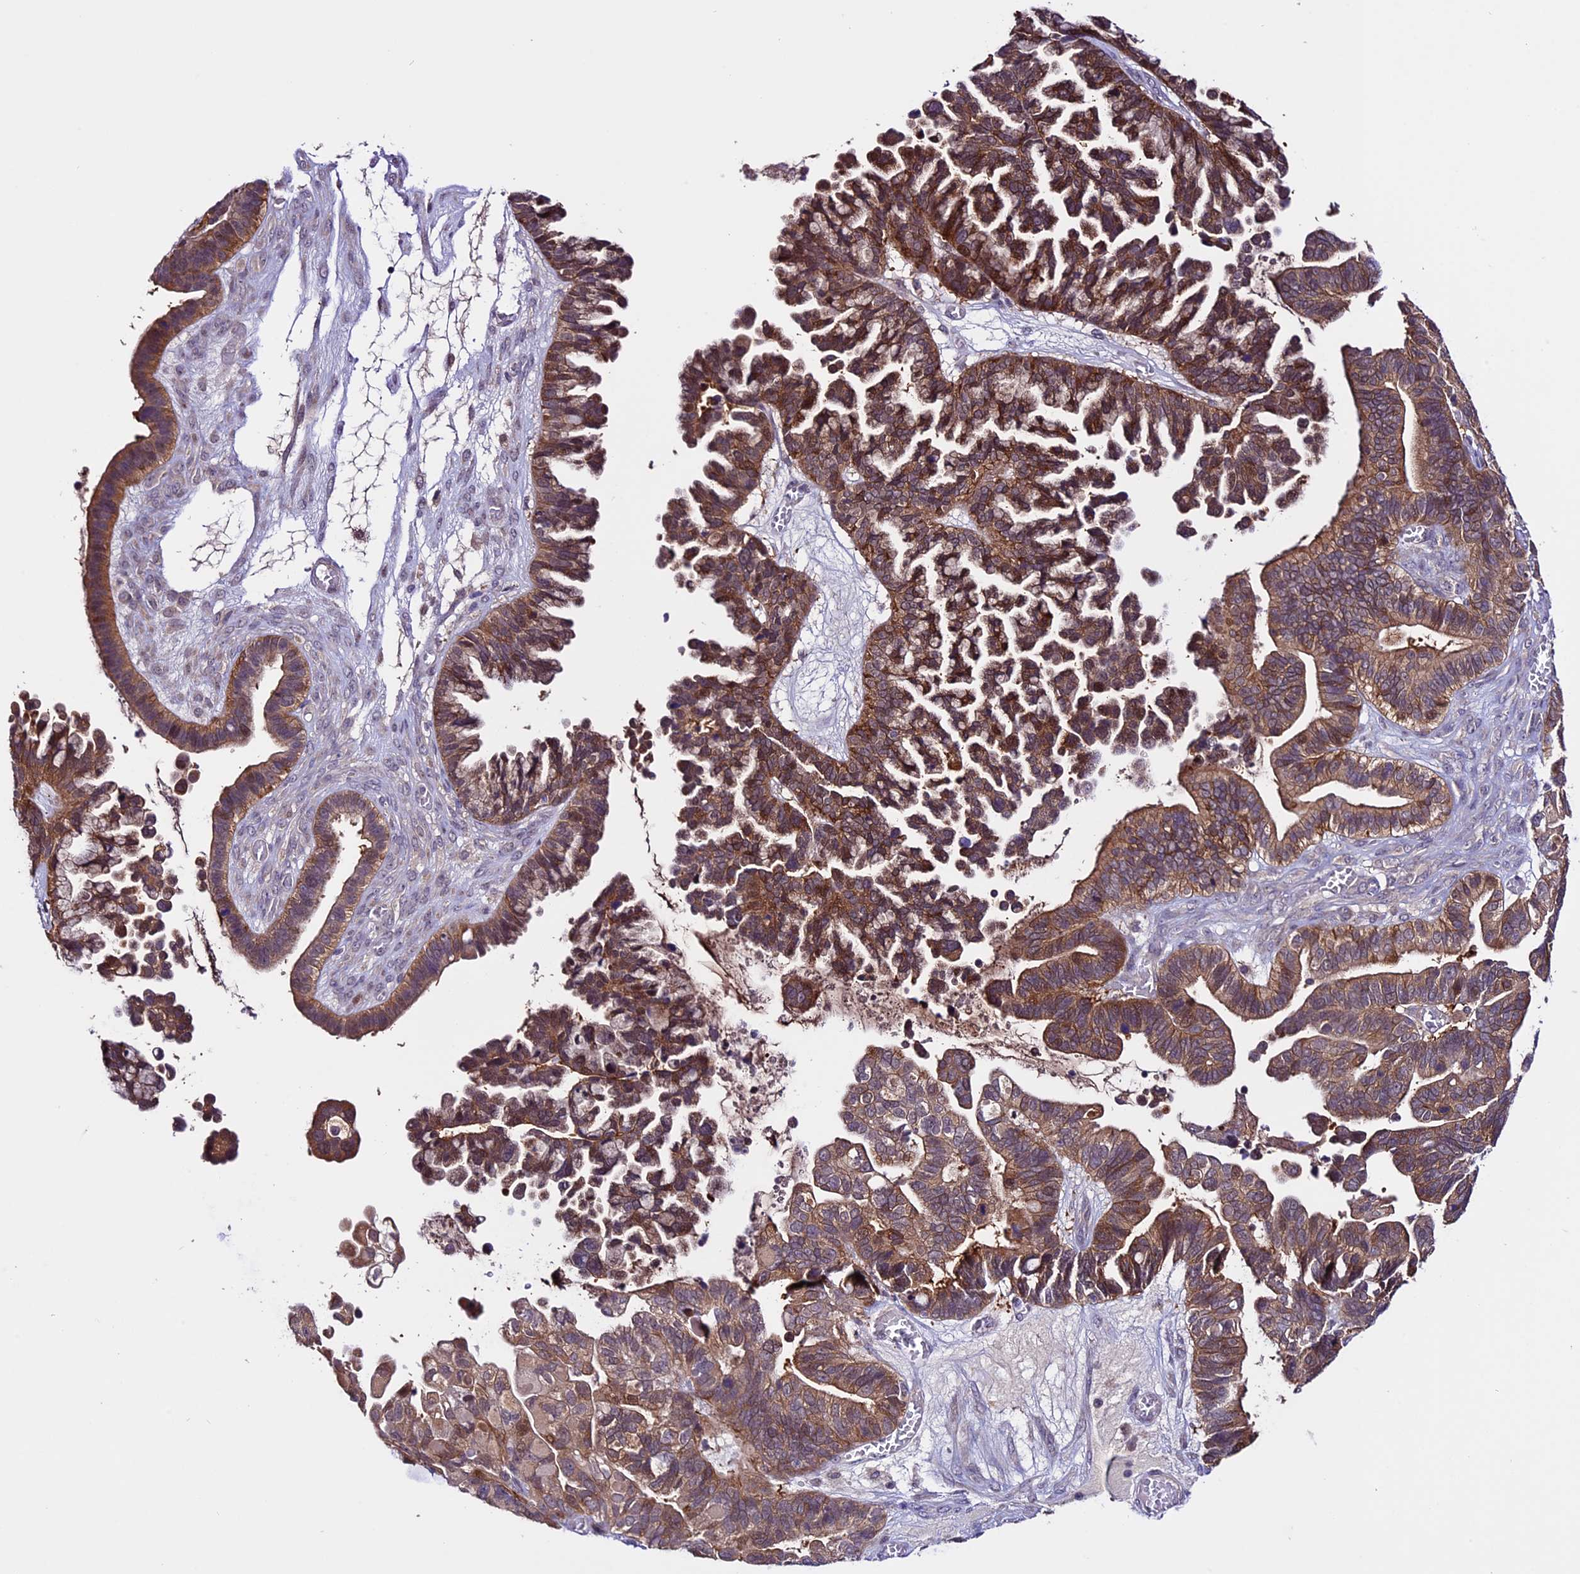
{"staining": {"intensity": "moderate", "quantity": ">75%", "location": "cytoplasmic/membranous"}, "tissue": "ovarian cancer", "cell_type": "Tumor cells", "image_type": "cancer", "snomed": [{"axis": "morphology", "description": "Cystadenocarcinoma, serous, NOS"}, {"axis": "topography", "description": "Ovary"}], "caption": "Serous cystadenocarcinoma (ovarian) tissue reveals moderate cytoplasmic/membranous staining in about >75% of tumor cells The staining was performed using DAB (3,3'-diaminobenzidine) to visualize the protein expression in brown, while the nuclei were stained in blue with hematoxylin (Magnification: 20x).", "gene": "XKR7", "patient": {"sex": "female", "age": 56}}